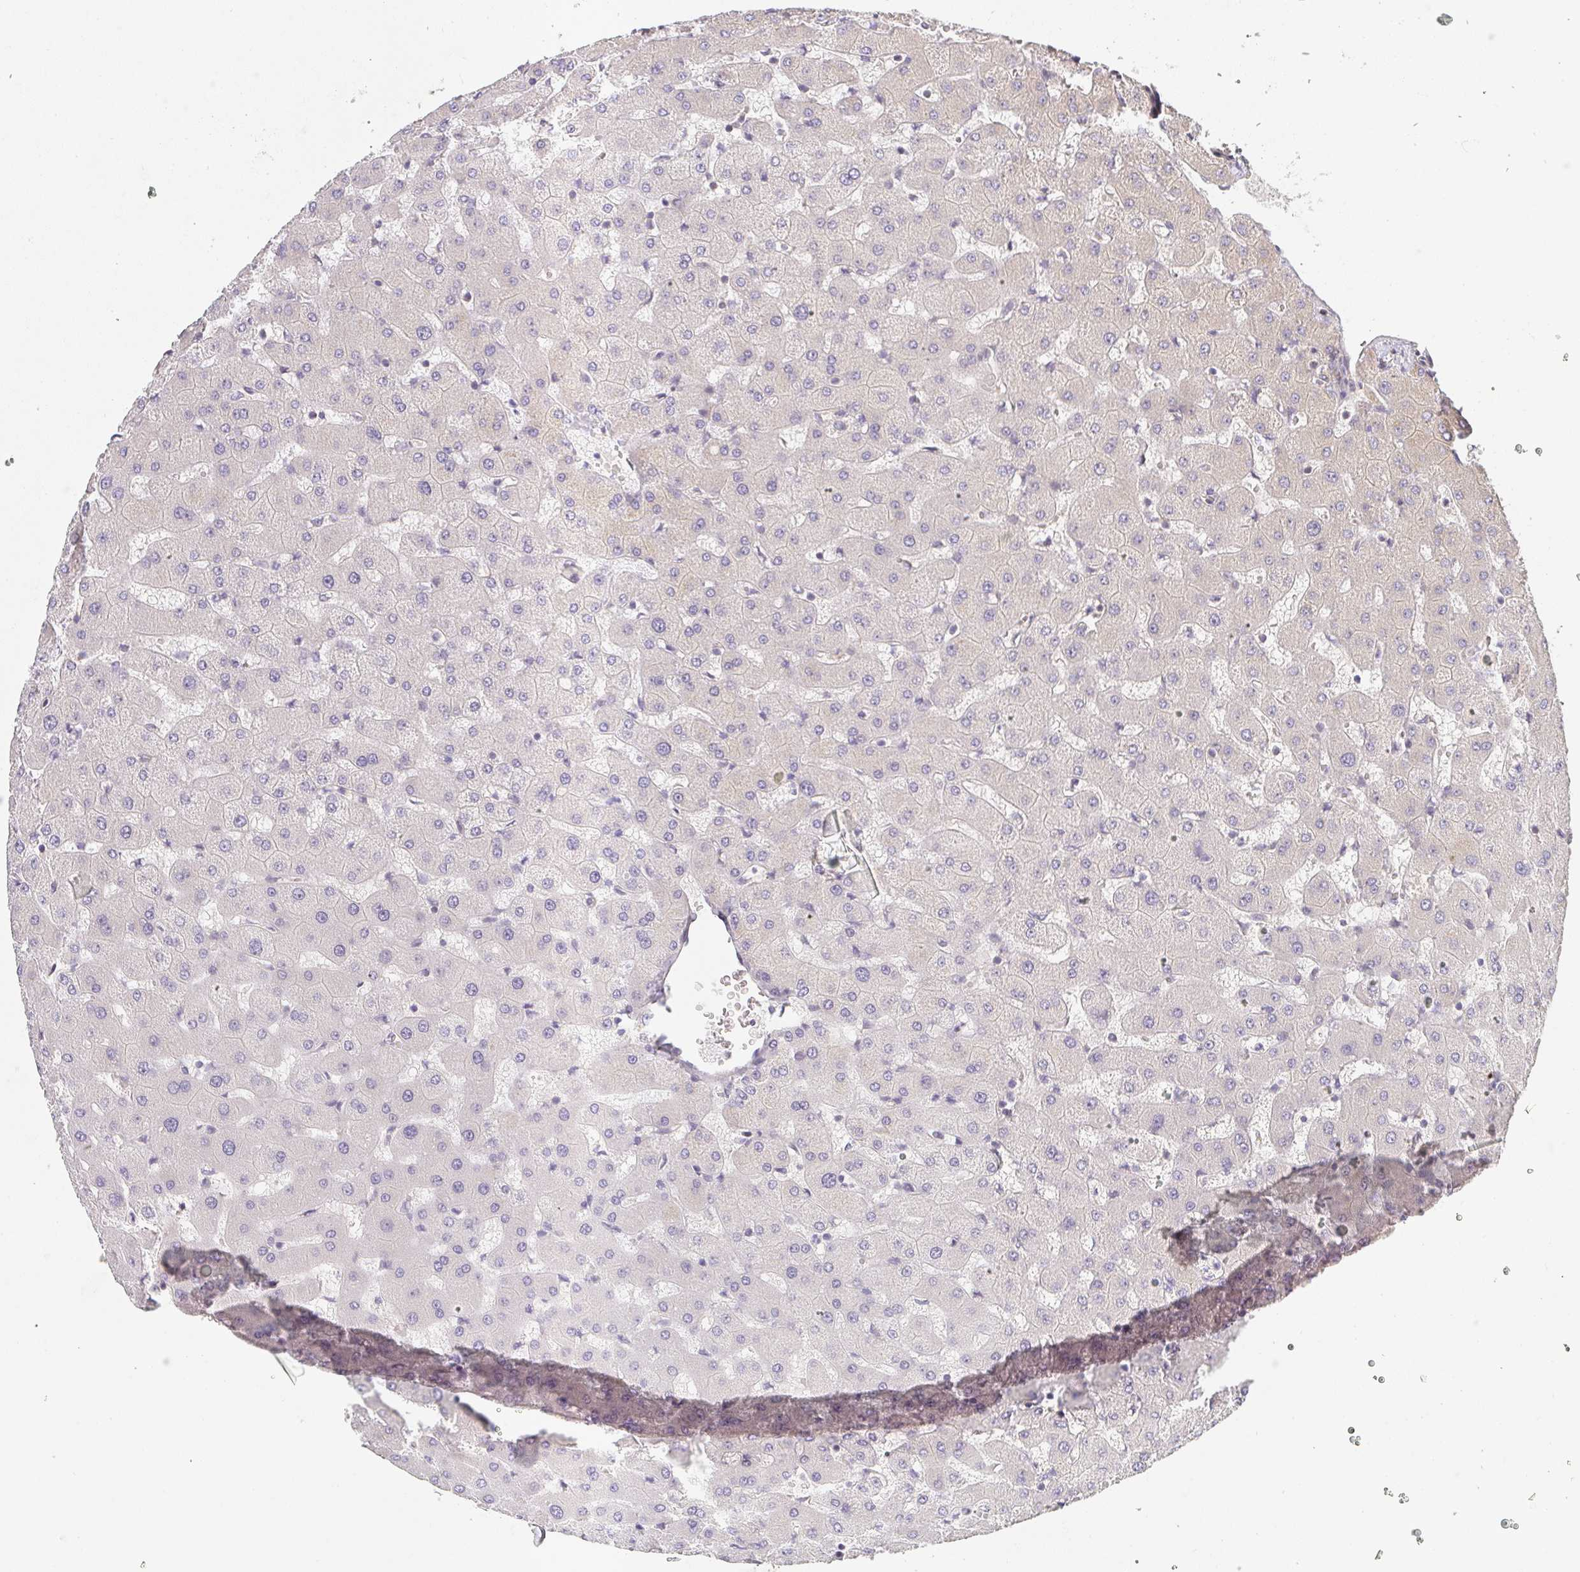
{"staining": {"intensity": "negative", "quantity": "none", "location": "none"}, "tissue": "liver", "cell_type": "Cholangiocytes", "image_type": "normal", "snomed": [{"axis": "morphology", "description": "Normal tissue, NOS"}, {"axis": "topography", "description": "Liver"}], "caption": "High power microscopy photomicrograph of an immunohistochemistry (IHC) histopathology image of unremarkable liver, revealing no significant positivity in cholangiocytes. The staining was performed using DAB to visualize the protein expression in brown, while the nuclei were stained in blue with hematoxylin (Magnification: 20x).", "gene": "SLC35B3", "patient": {"sex": "female", "age": 63}}